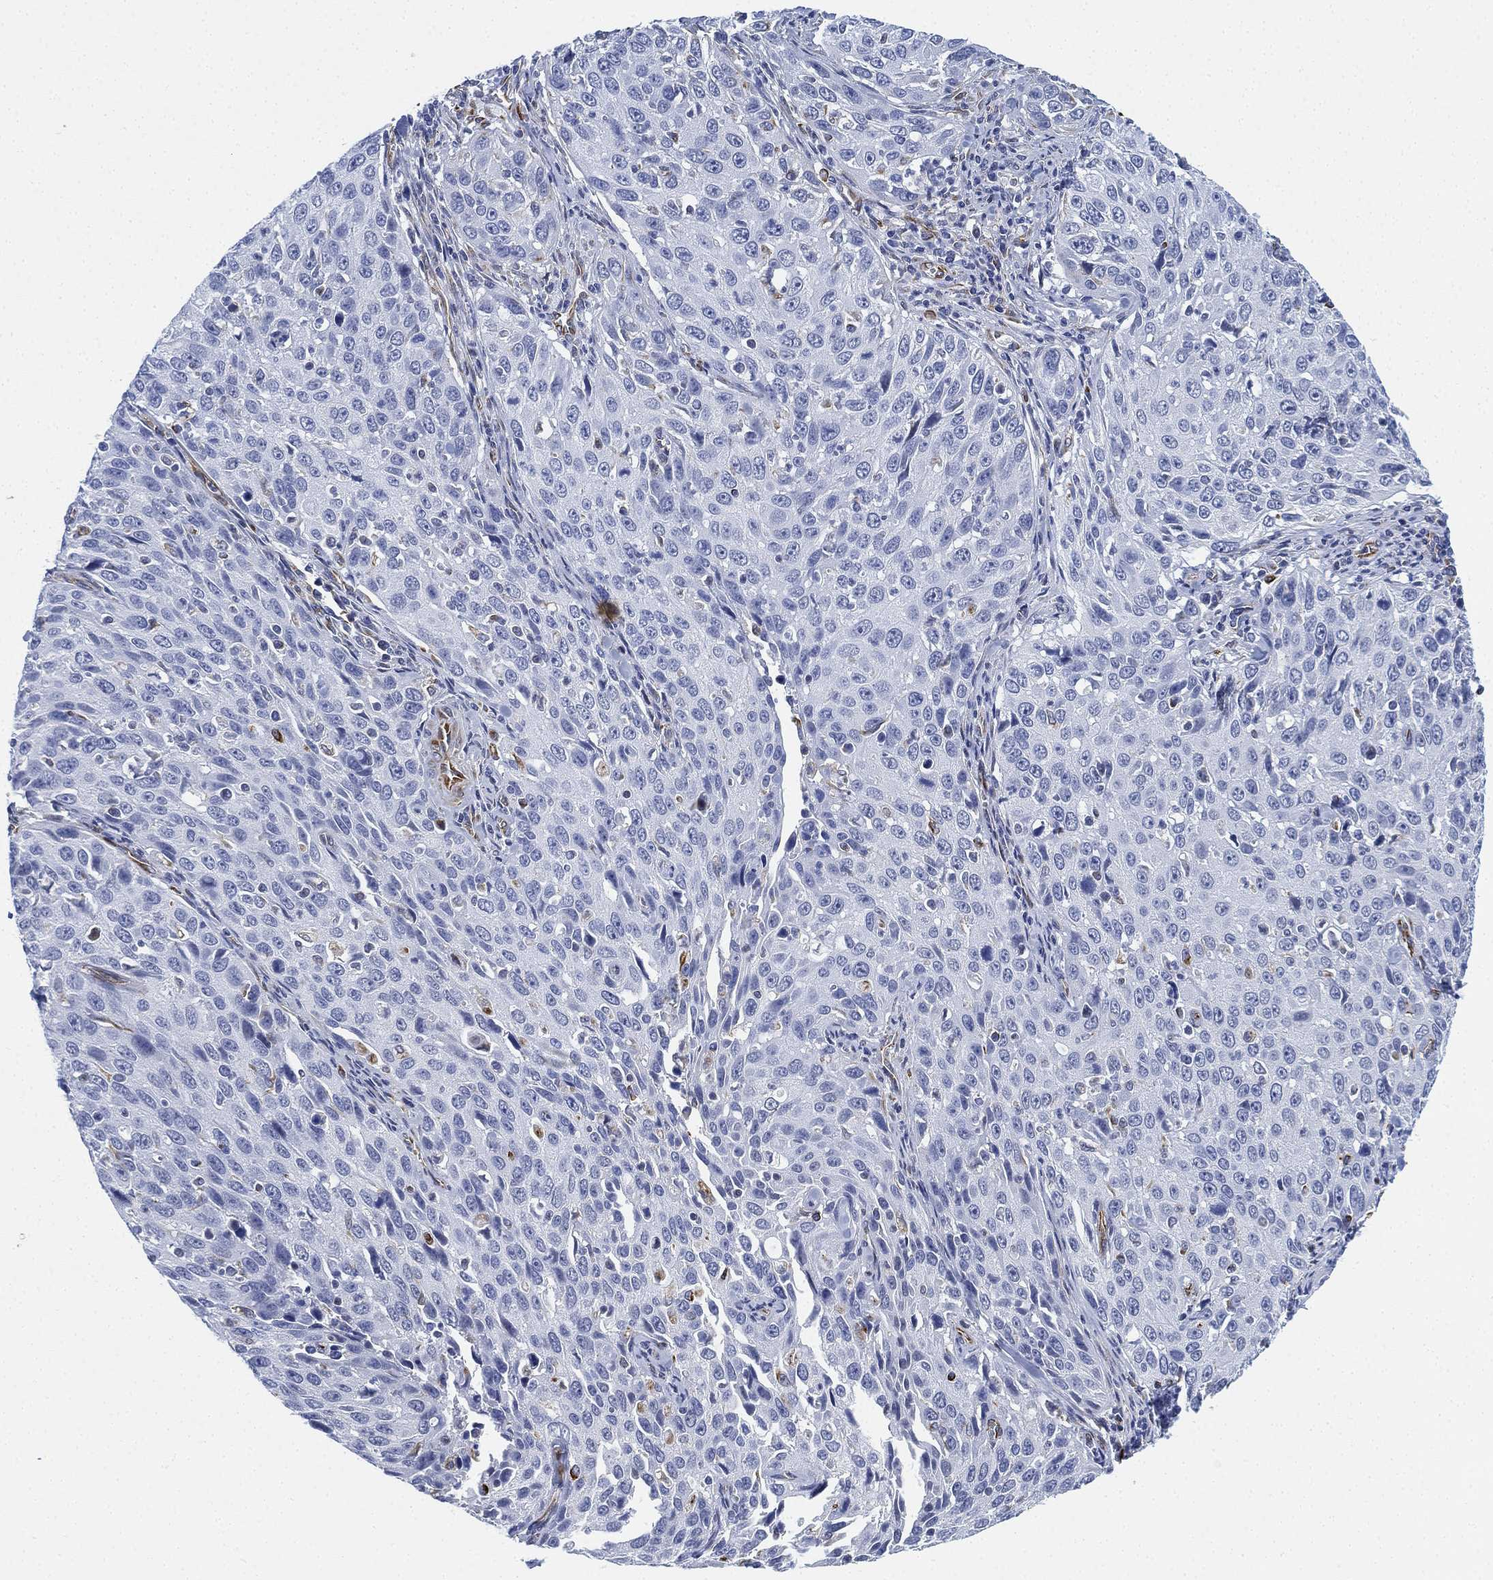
{"staining": {"intensity": "negative", "quantity": "none", "location": "none"}, "tissue": "cervical cancer", "cell_type": "Tumor cells", "image_type": "cancer", "snomed": [{"axis": "morphology", "description": "Squamous cell carcinoma, NOS"}, {"axis": "topography", "description": "Cervix"}], "caption": "Protein analysis of cervical squamous cell carcinoma demonstrates no significant staining in tumor cells.", "gene": "PSKH2", "patient": {"sex": "female", "age": 26}}